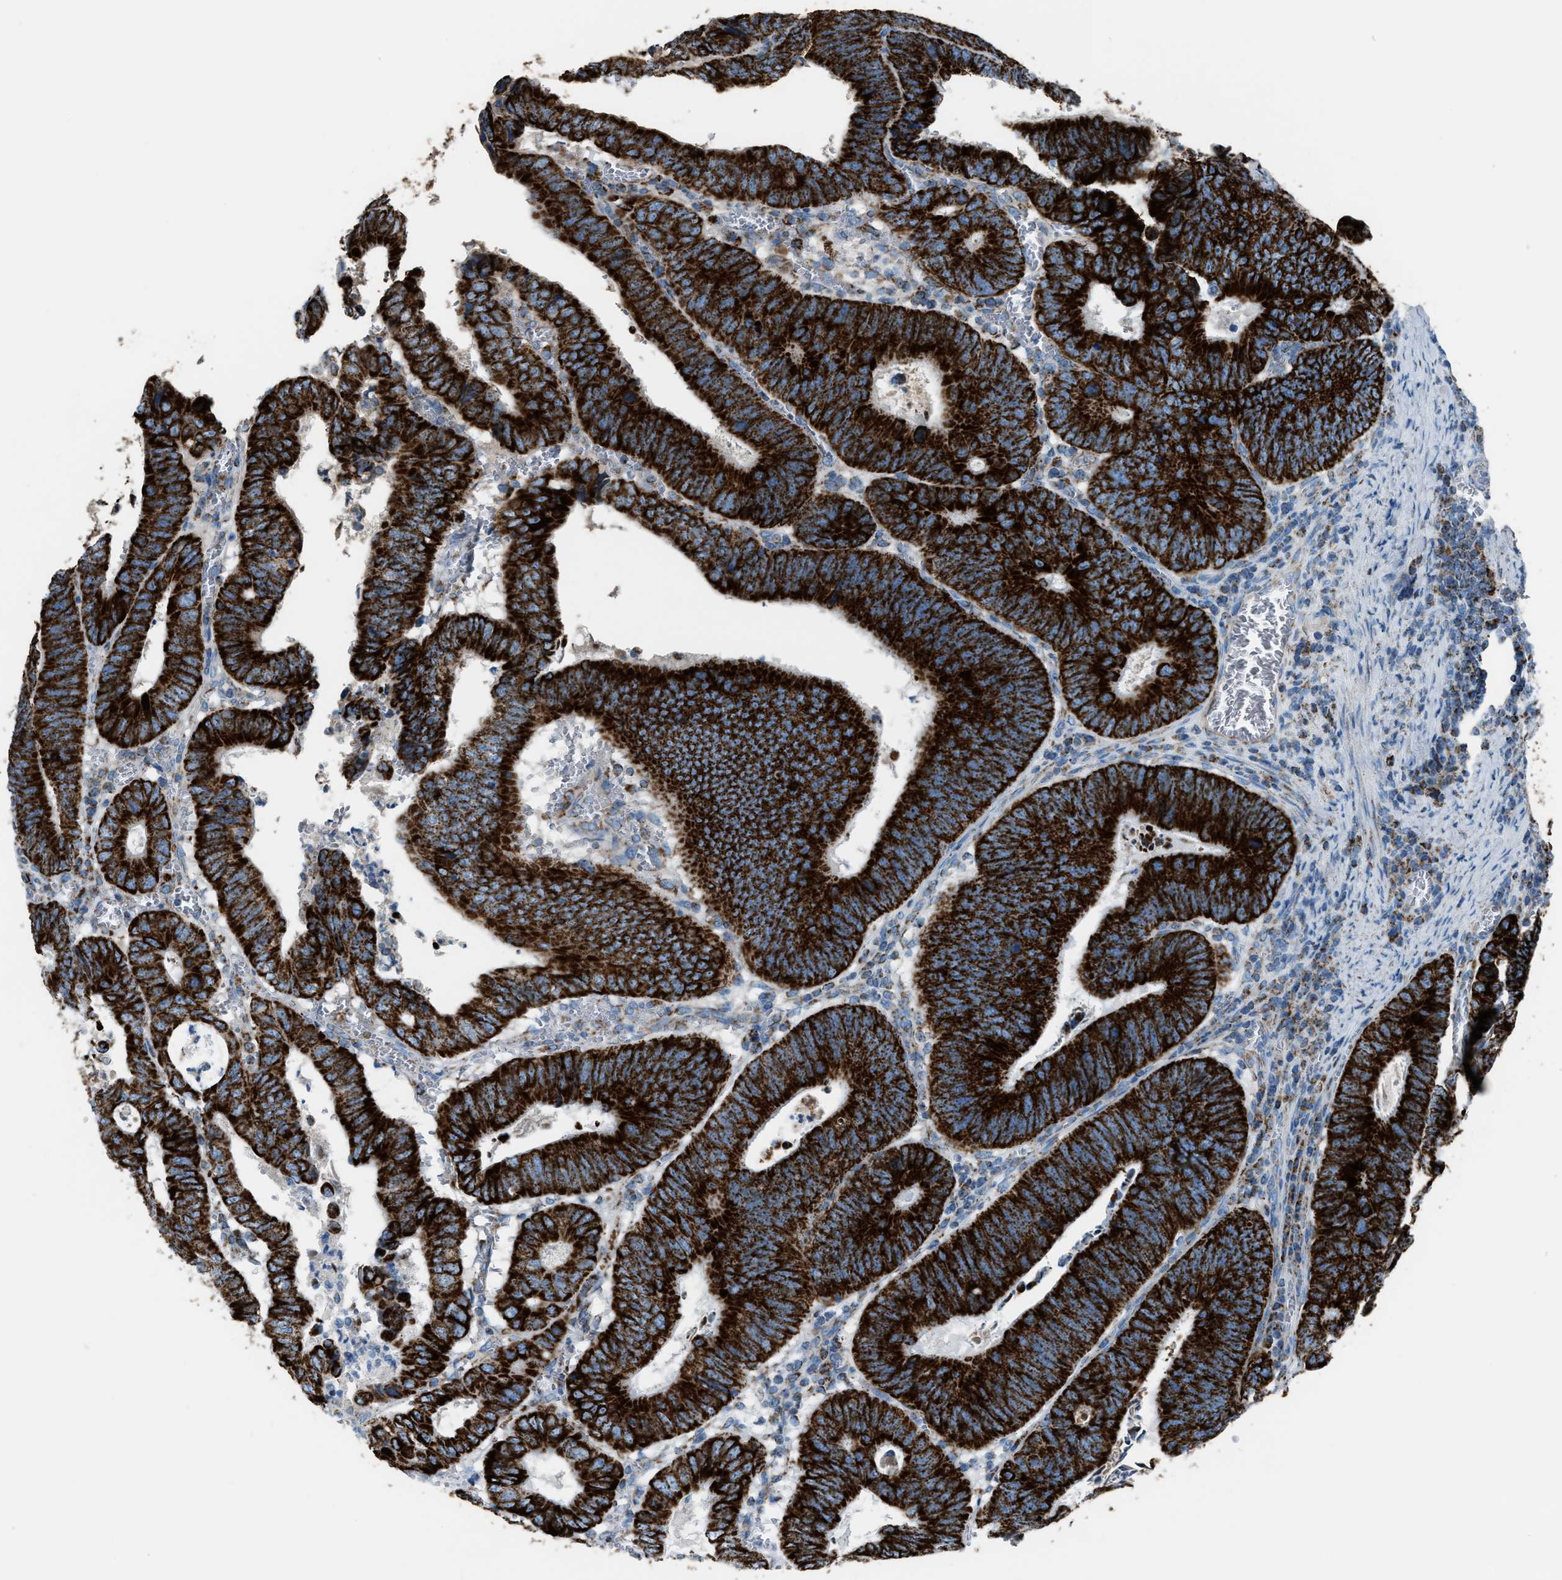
{"staining": {"intensity": "strong", "quantity": ">75%", "location": "cytoplasmic/membranous"}, "tissue": "colorectal cancer", "cell_type": "Tumor cells", "image_type": "cancer", "snomed": [{"axis": "morphology", "description": "Inflammation, NOS"}, {"axis": "morphology", "description": "Adenocarcinoma, NOS"}, {"axis": "topography", "description": "Colon"}], "caption": "Immunohistochemical staining of colorectal cancer (adenocarcinoma) demonstrates high levels of strong cytoplasmic/membranous protein positivity in approximately >75% of tumor cells.", "gene": "MDH2", "patient": {"sex": "male", "age": 72}}